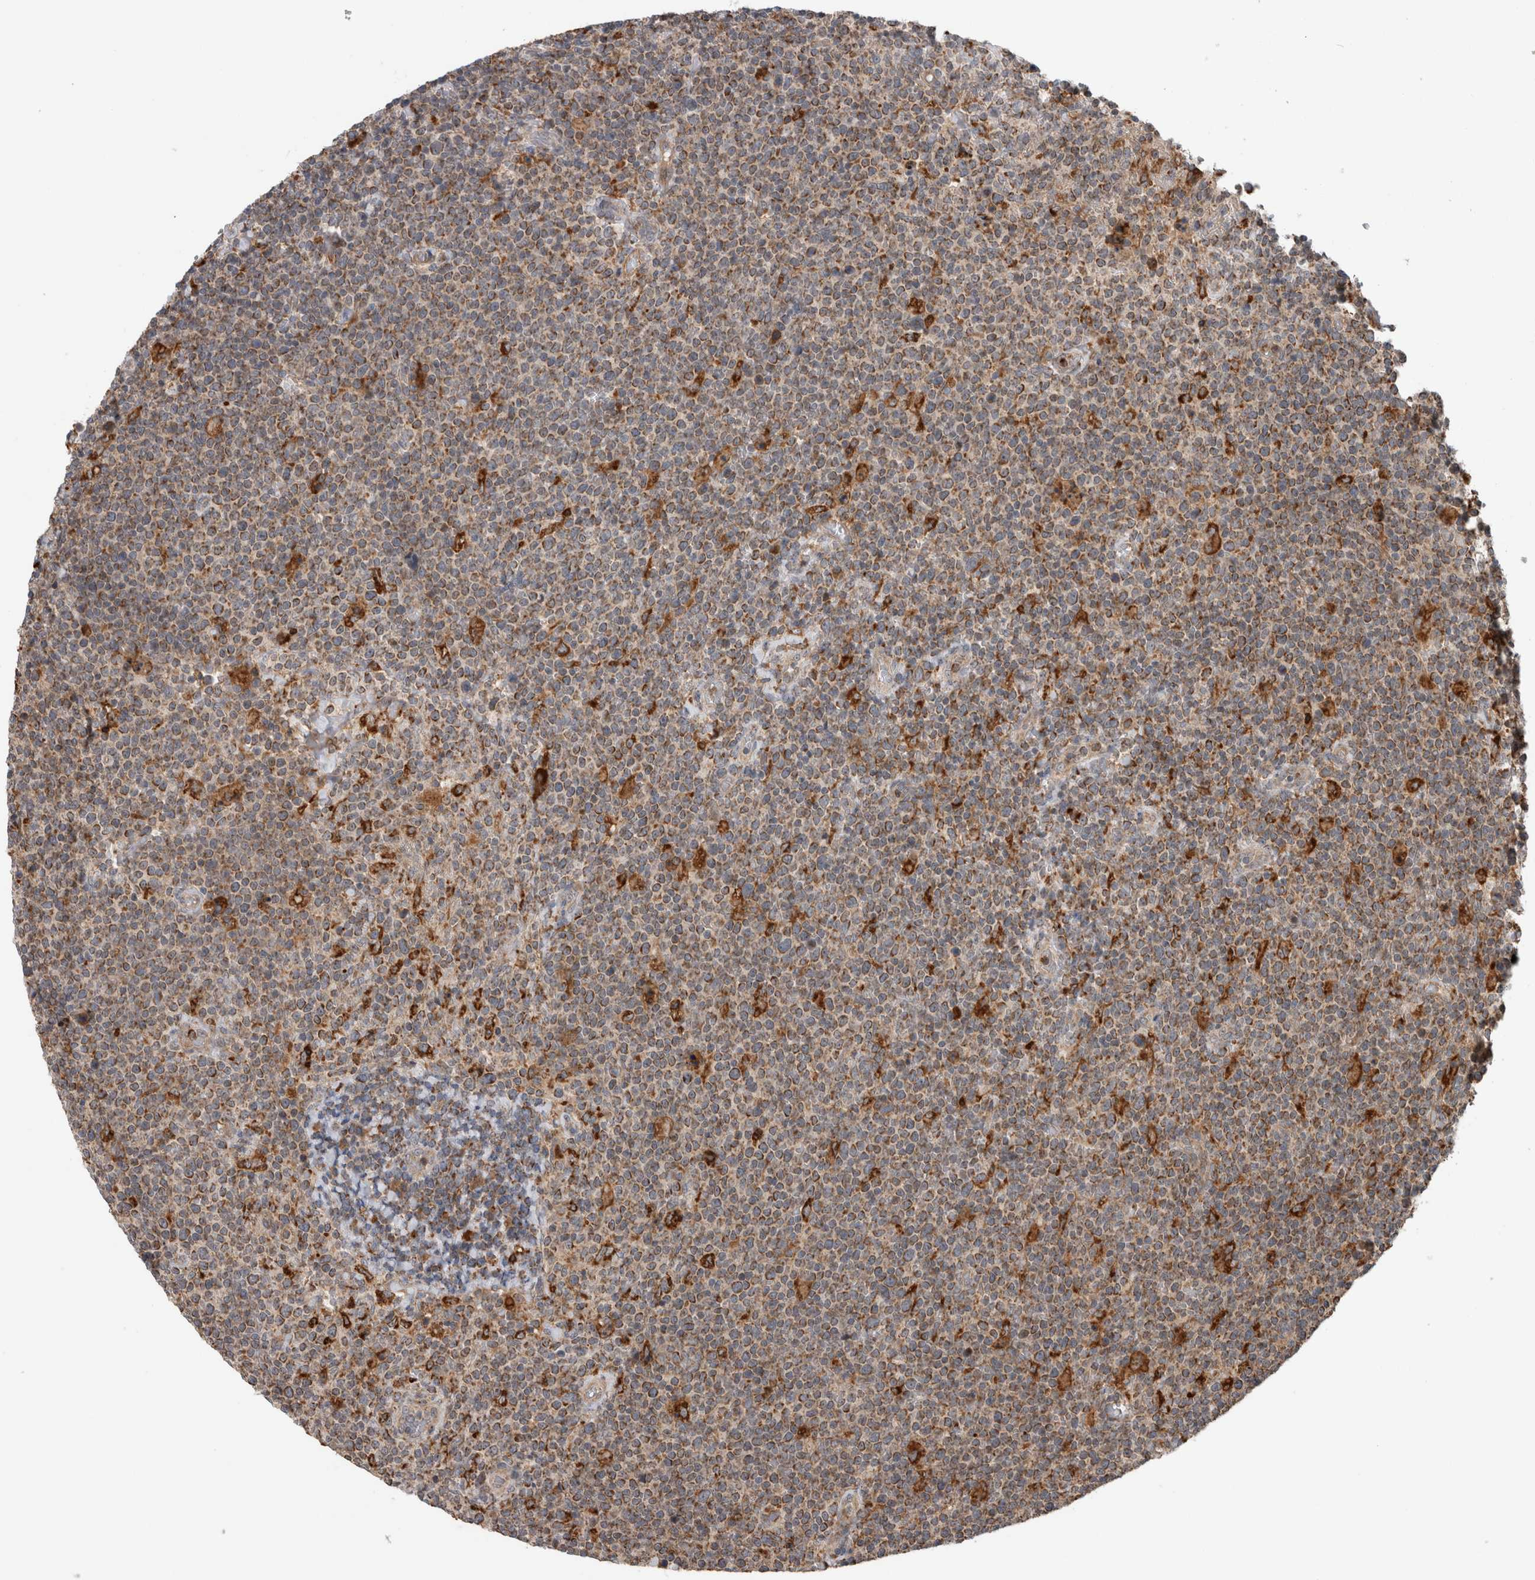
{"staining": {"intensity": "moderate", "quantity": "25%-75%", "location": "cytoplasmic/membranous"}, "tissue": "lymphoma", "cell_type": "Tumor cells", "image_type": "cancer", "snomed": [{"axis": "morphology", "description": "Malignant lymphoma, non-Hodgkin's type, High grade"}, {"axis": "topography", "description": "Lymph node"}], "caption": "Protein analysis of lymphoma tissue shows moderate cytoplasmic/membranous positivity in about 25%-75% of tumor cells.", "gene": "ADGRL3", "patient": {"sex": "male", "age": 61}}